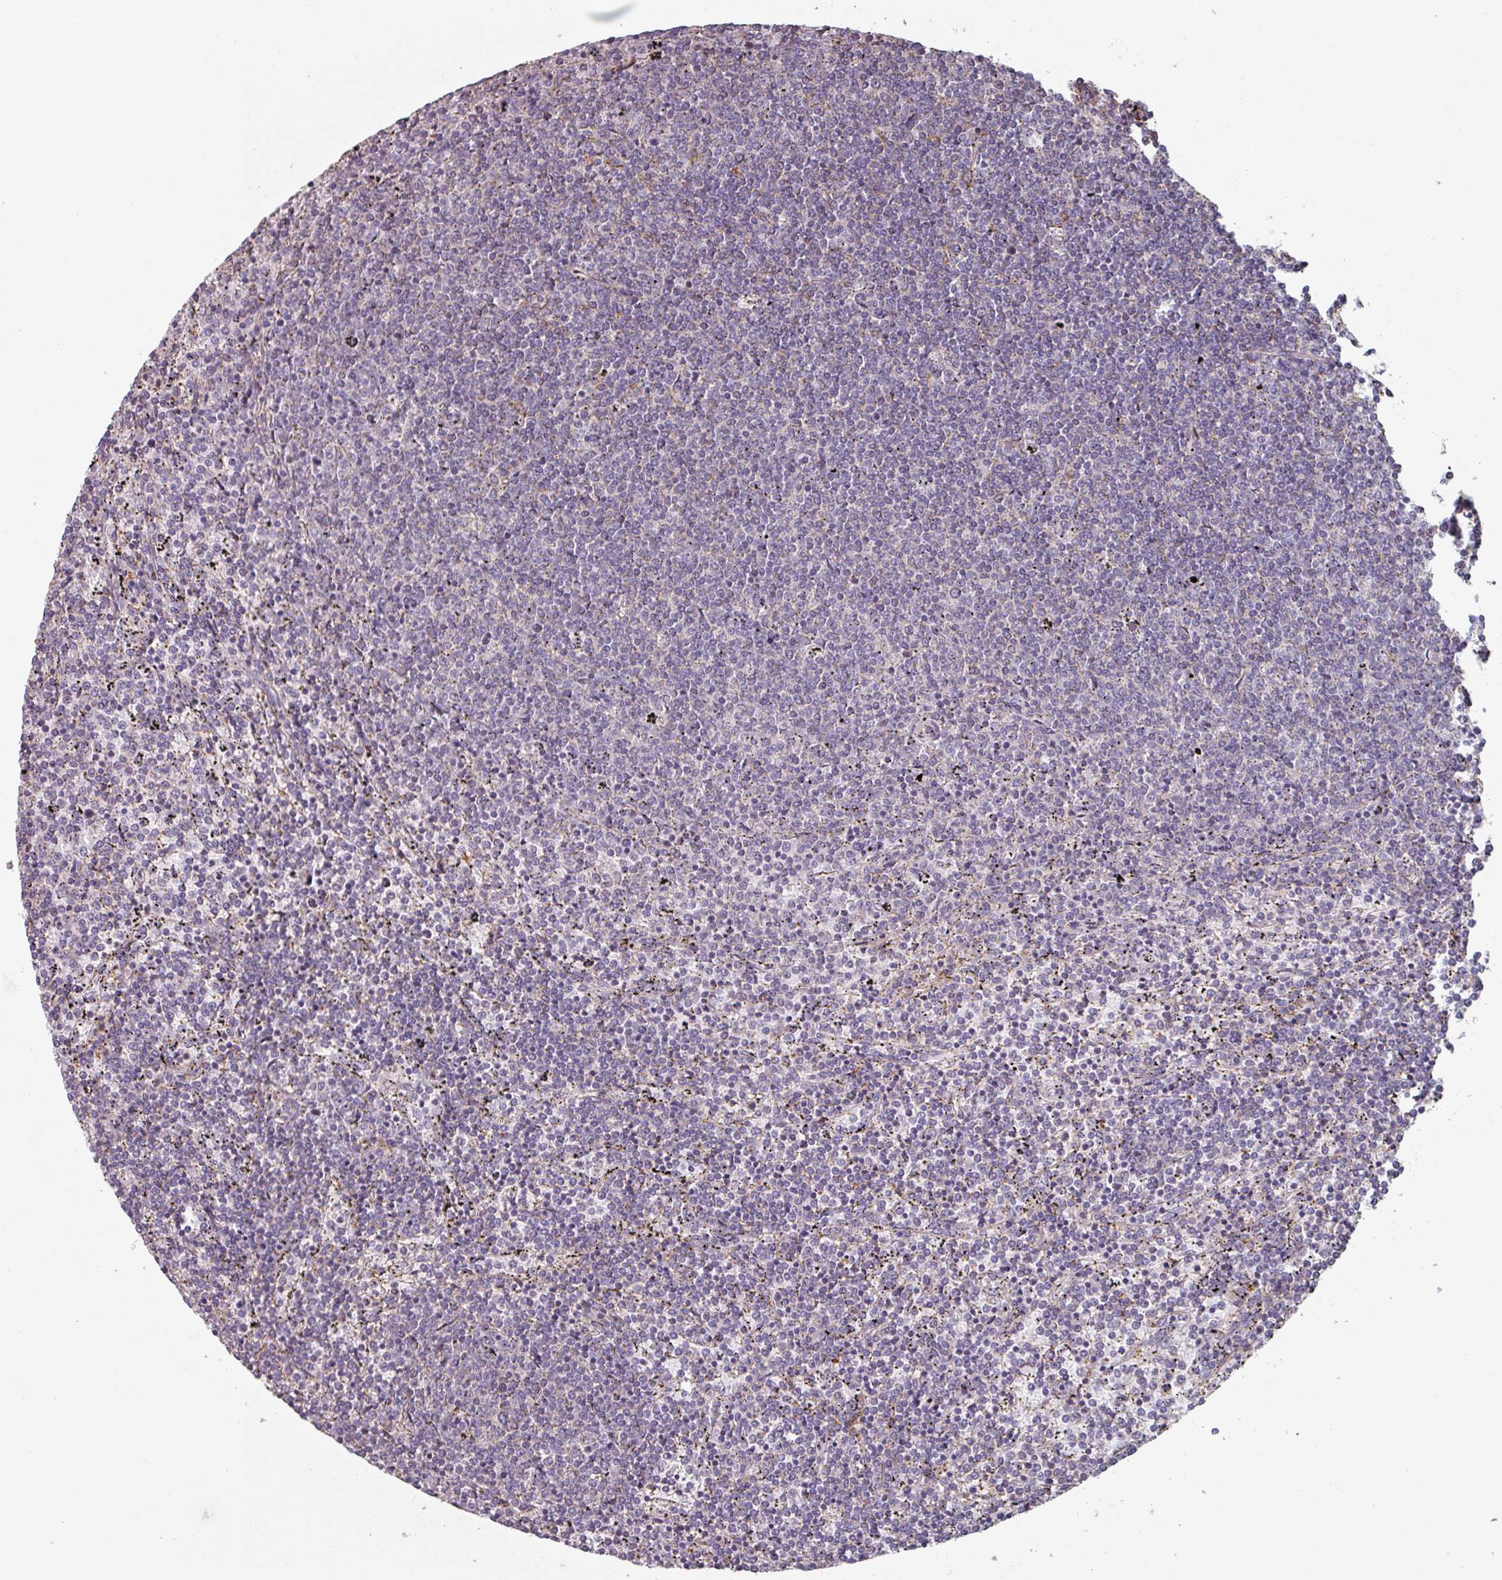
{"staining": {"intensity": "negative", "quantity": "none", "location": "none"}, "tissue": "lymphoma", "cell_type": "Tumor cells", "image_type": "cancer", "snomed": [{"axis": "morphology", "description": "Malignant lymphoma, non-Hodgkin's type, Low grade"}, {"axis": "topography", "description": "Spleen"}], "caption": "DAB (3,3'-diaminobenzidine) immunohistochemical staining of human low-grade malignant lymphoma, non-Hodgkin's type shows no significant positivity in tumor cells.", "gene": "GSTA4", "patient": {"sex": "female", "age": 50}}